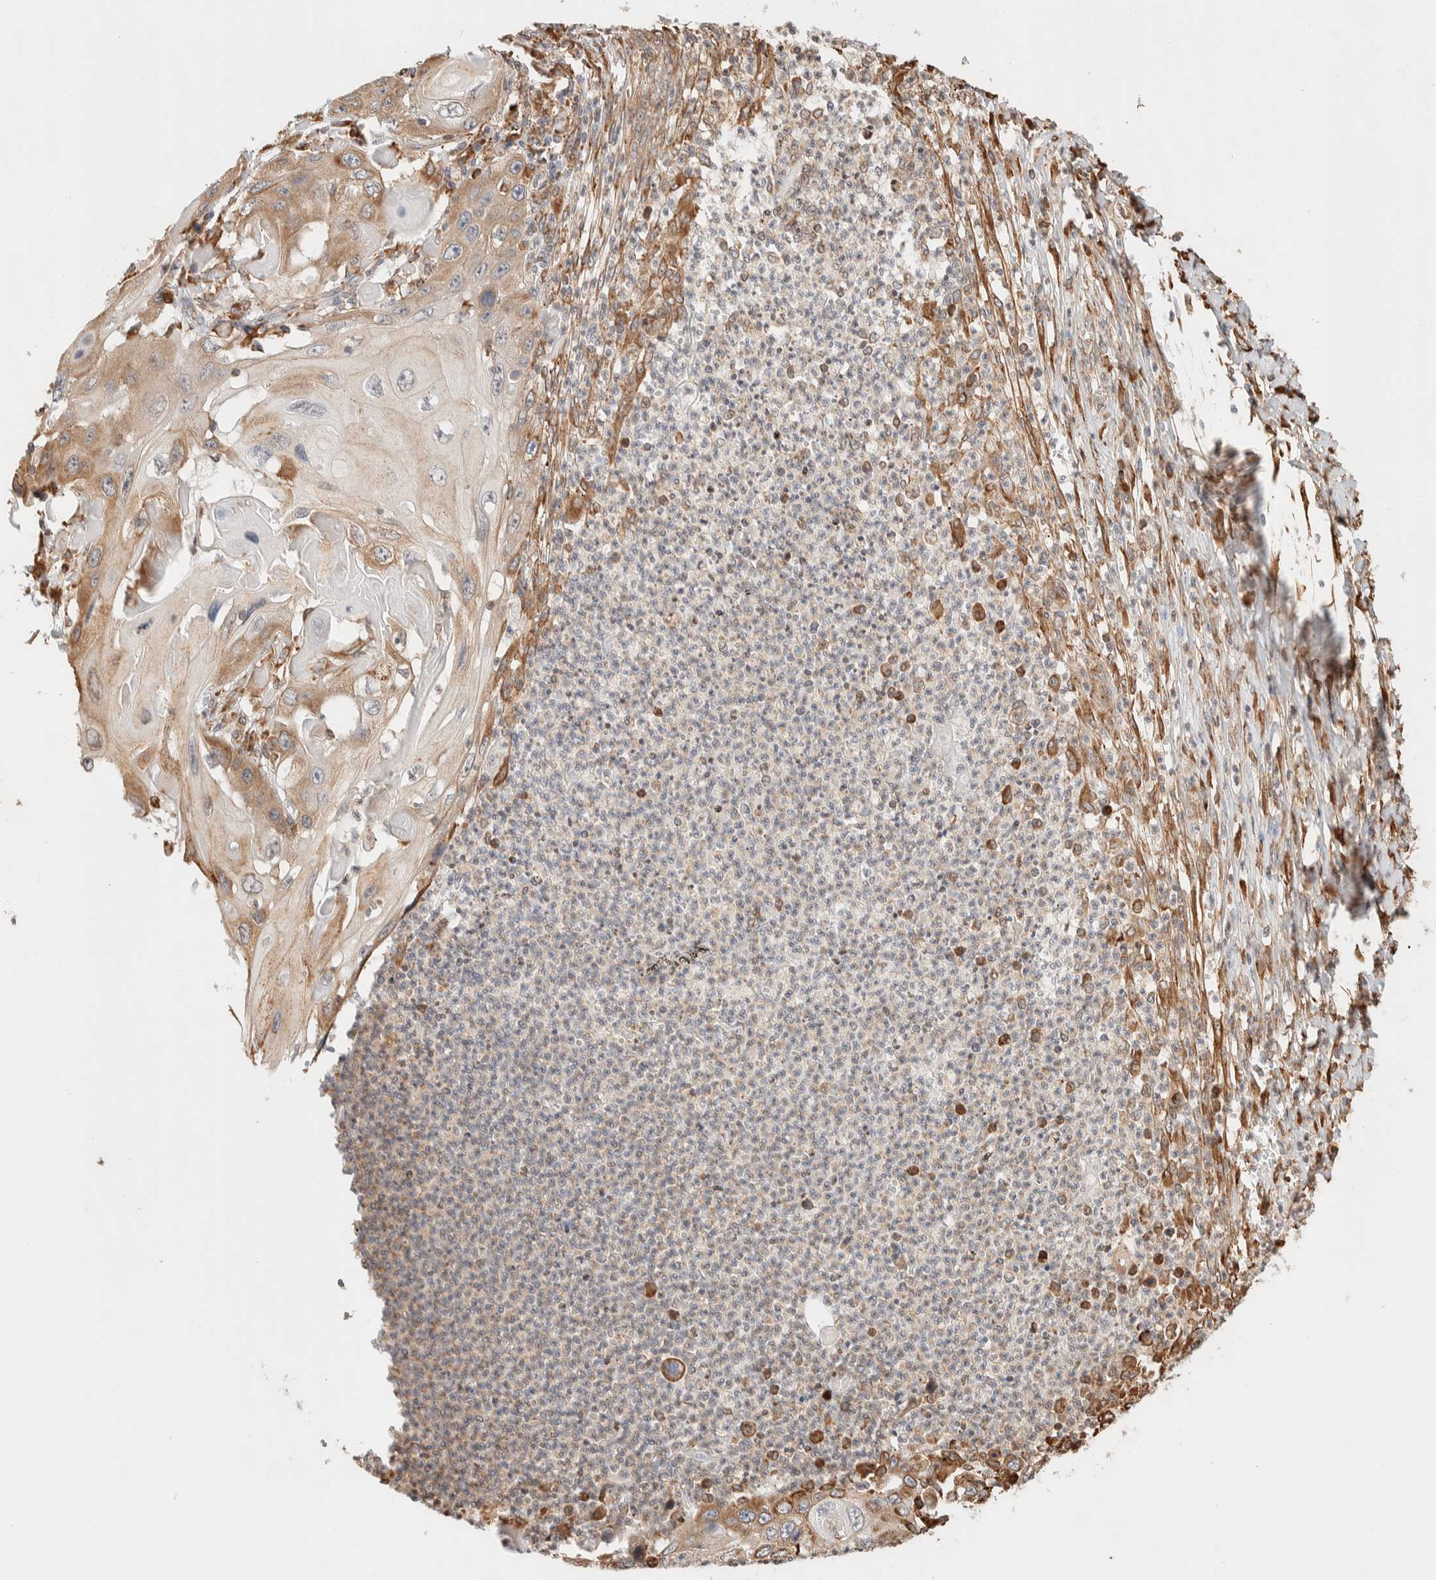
{"staining": {"intensity": "moderate", "quantity": ">75%", "location": "cytoplasmic/membranous"}, "tissue": "skin cancer", "cell_type": "Tumor cells", "image_type": "cancer", "snomed": [{"axis": "morphology", "description": "Squamous cell carcinoma, NOS"}, {"axis": "topography", "description": "Skin"}], "caption": "Tumor cells display medium levels of moderate cytoplasmic/membranous positivity in about >75% of cells in squamous cell carcinoma (skin).", "gene": "INTS1", "patient": {"sex": "male", "age": 55}}